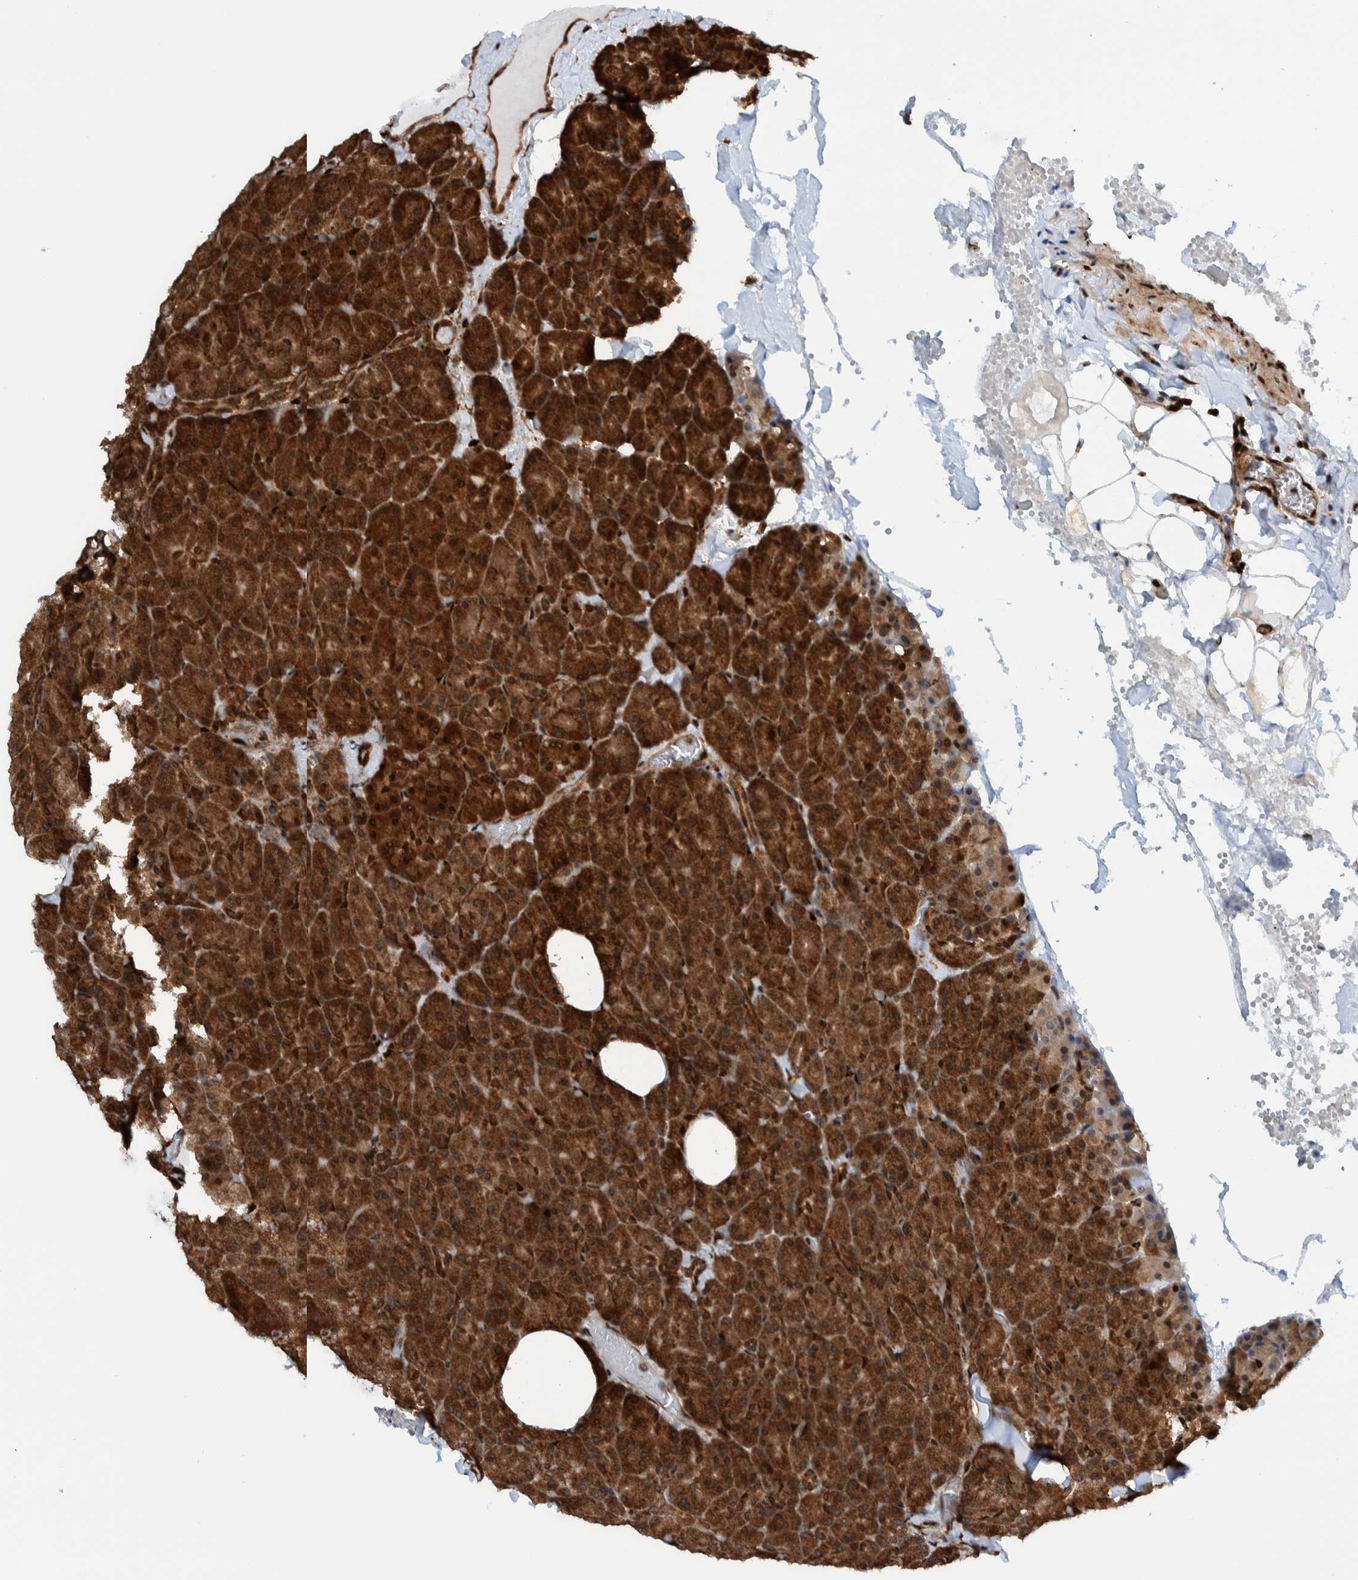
{"staining": {"intensity": "strong", "quantity": ">75%", "location": "cytoplasmic/membranous"}, "tissue": "pancreas", "cell_type": "Exocrine glandular cells", "image_type": "normal", "snomed": [{"axis": "morphology", "description": "Normal tissue, NOS"}, {"axis": "morphology", "description": "Carcinoid, malignant, NOS"}, {"axis": "topography", "description": "Pancreas"}], "caption": "Pancreas stained with DAB (3,3'-diaminobenzidine) immunohistochemistry (IHC) displays high levels of strong cytoplasmic/membranous staining in approximately >75% of exocrine glandular cells. (Brightfield microscopy of DAB IHC at high magnification).", "gene": "ZNF366", "patient": {"sex": "female", "age": 35}}